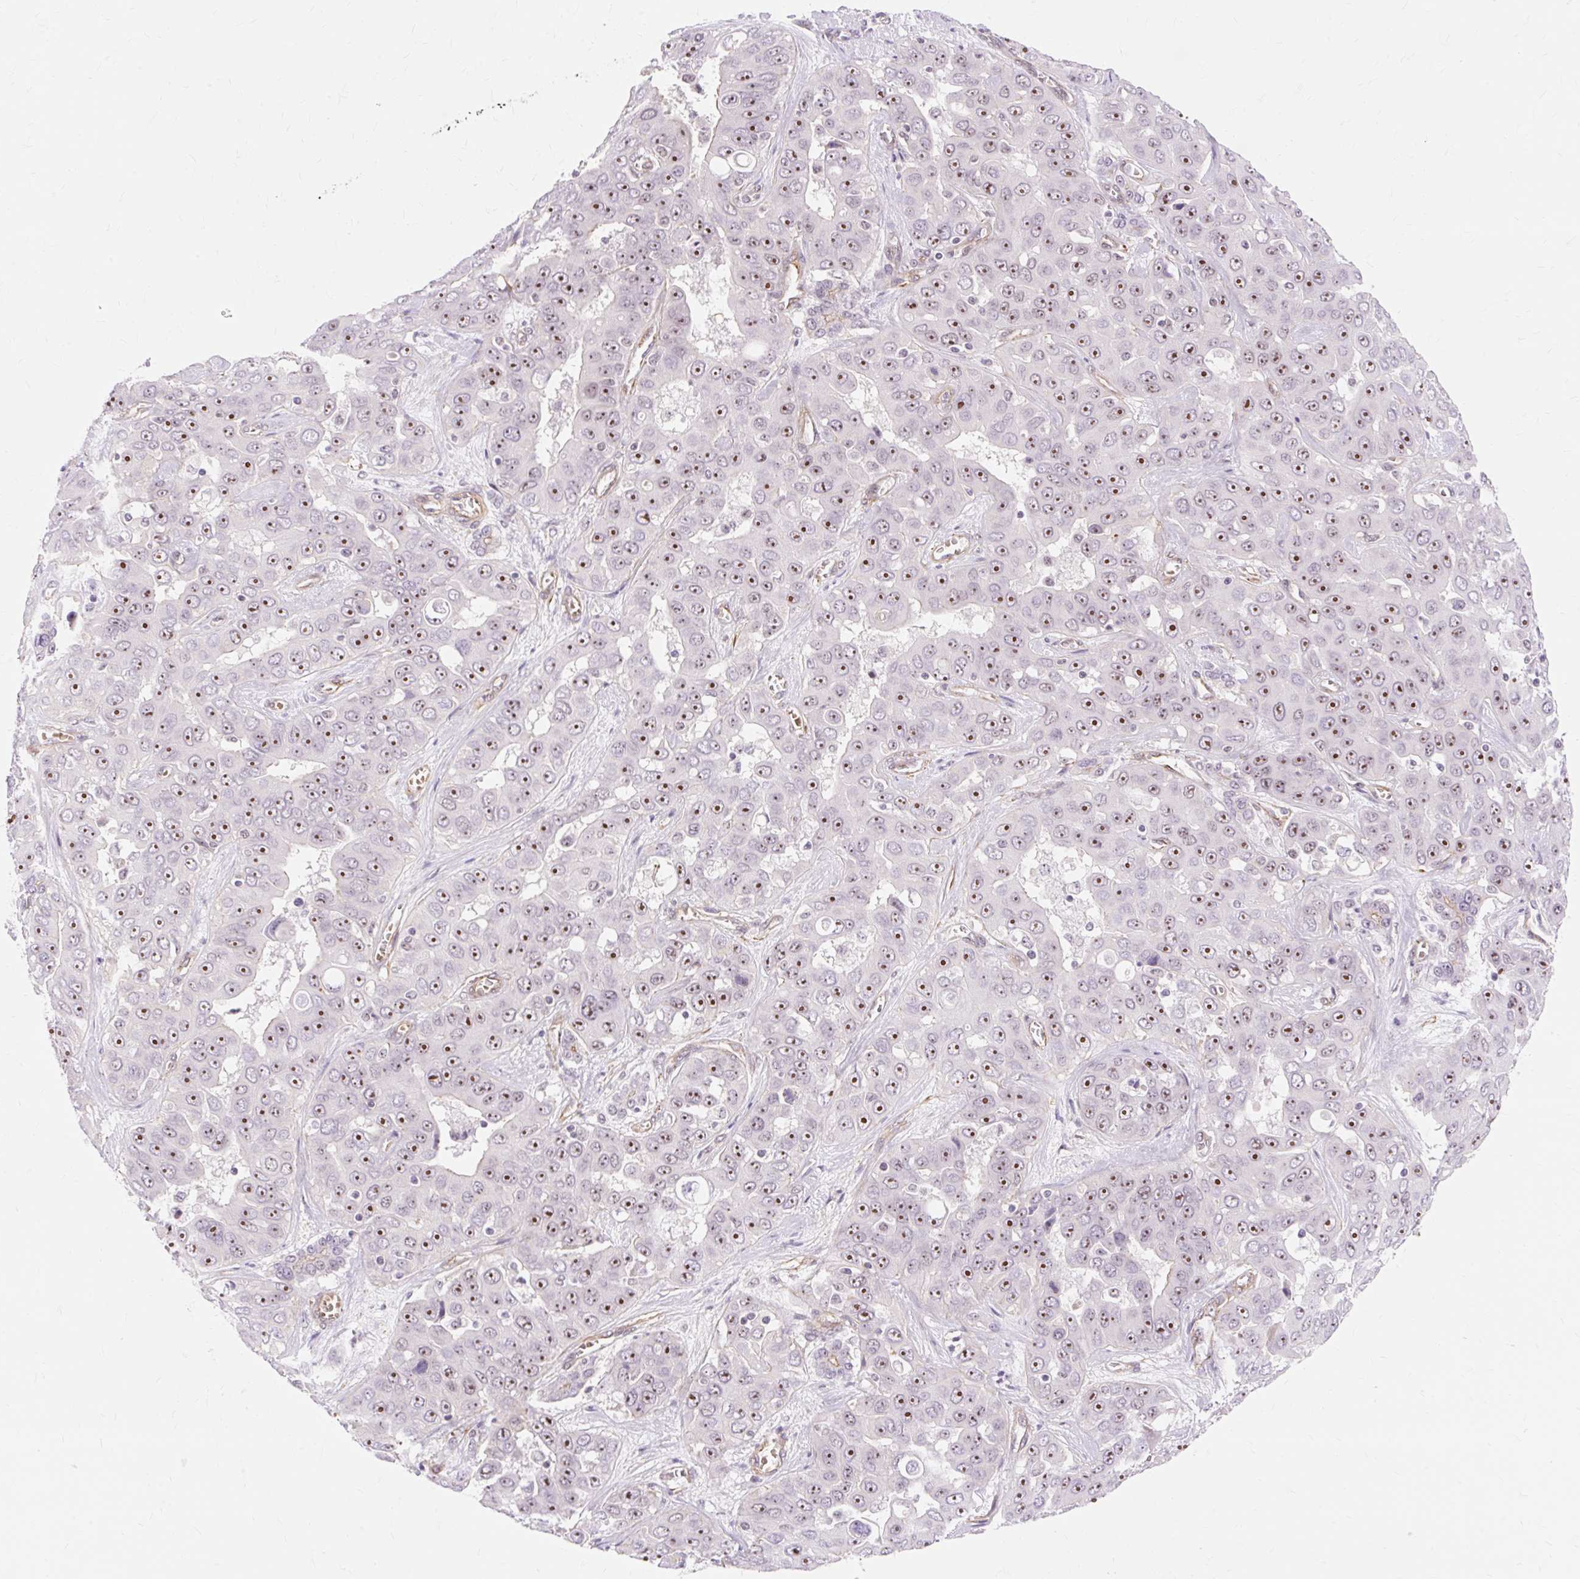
{"staining": {"intensity": "strong", "quantity": "25%-75%", "location": "nuclear"}, "tissue": "liver cancer", "cell_type": "Tumor cells", "image_type": "cancer", "snomed": [{"axis": "morphology", "description": "Cholangiocarcinoma"}, {"axis": "topography", "description": "Liver"}], "caption": "IHC of liver cholangiocarcinoma reveals high levels of strong nuclear positivity in about 25%-75% of tumor cells. The protein is stained brown, and the nuclei are stained in blue (DAB (3,3'-diaminobenzidine) IHC with brightfield microscopy, high magnification).", "gene": "OBP2A", "patient": {"sex": "female", "age": 52}}